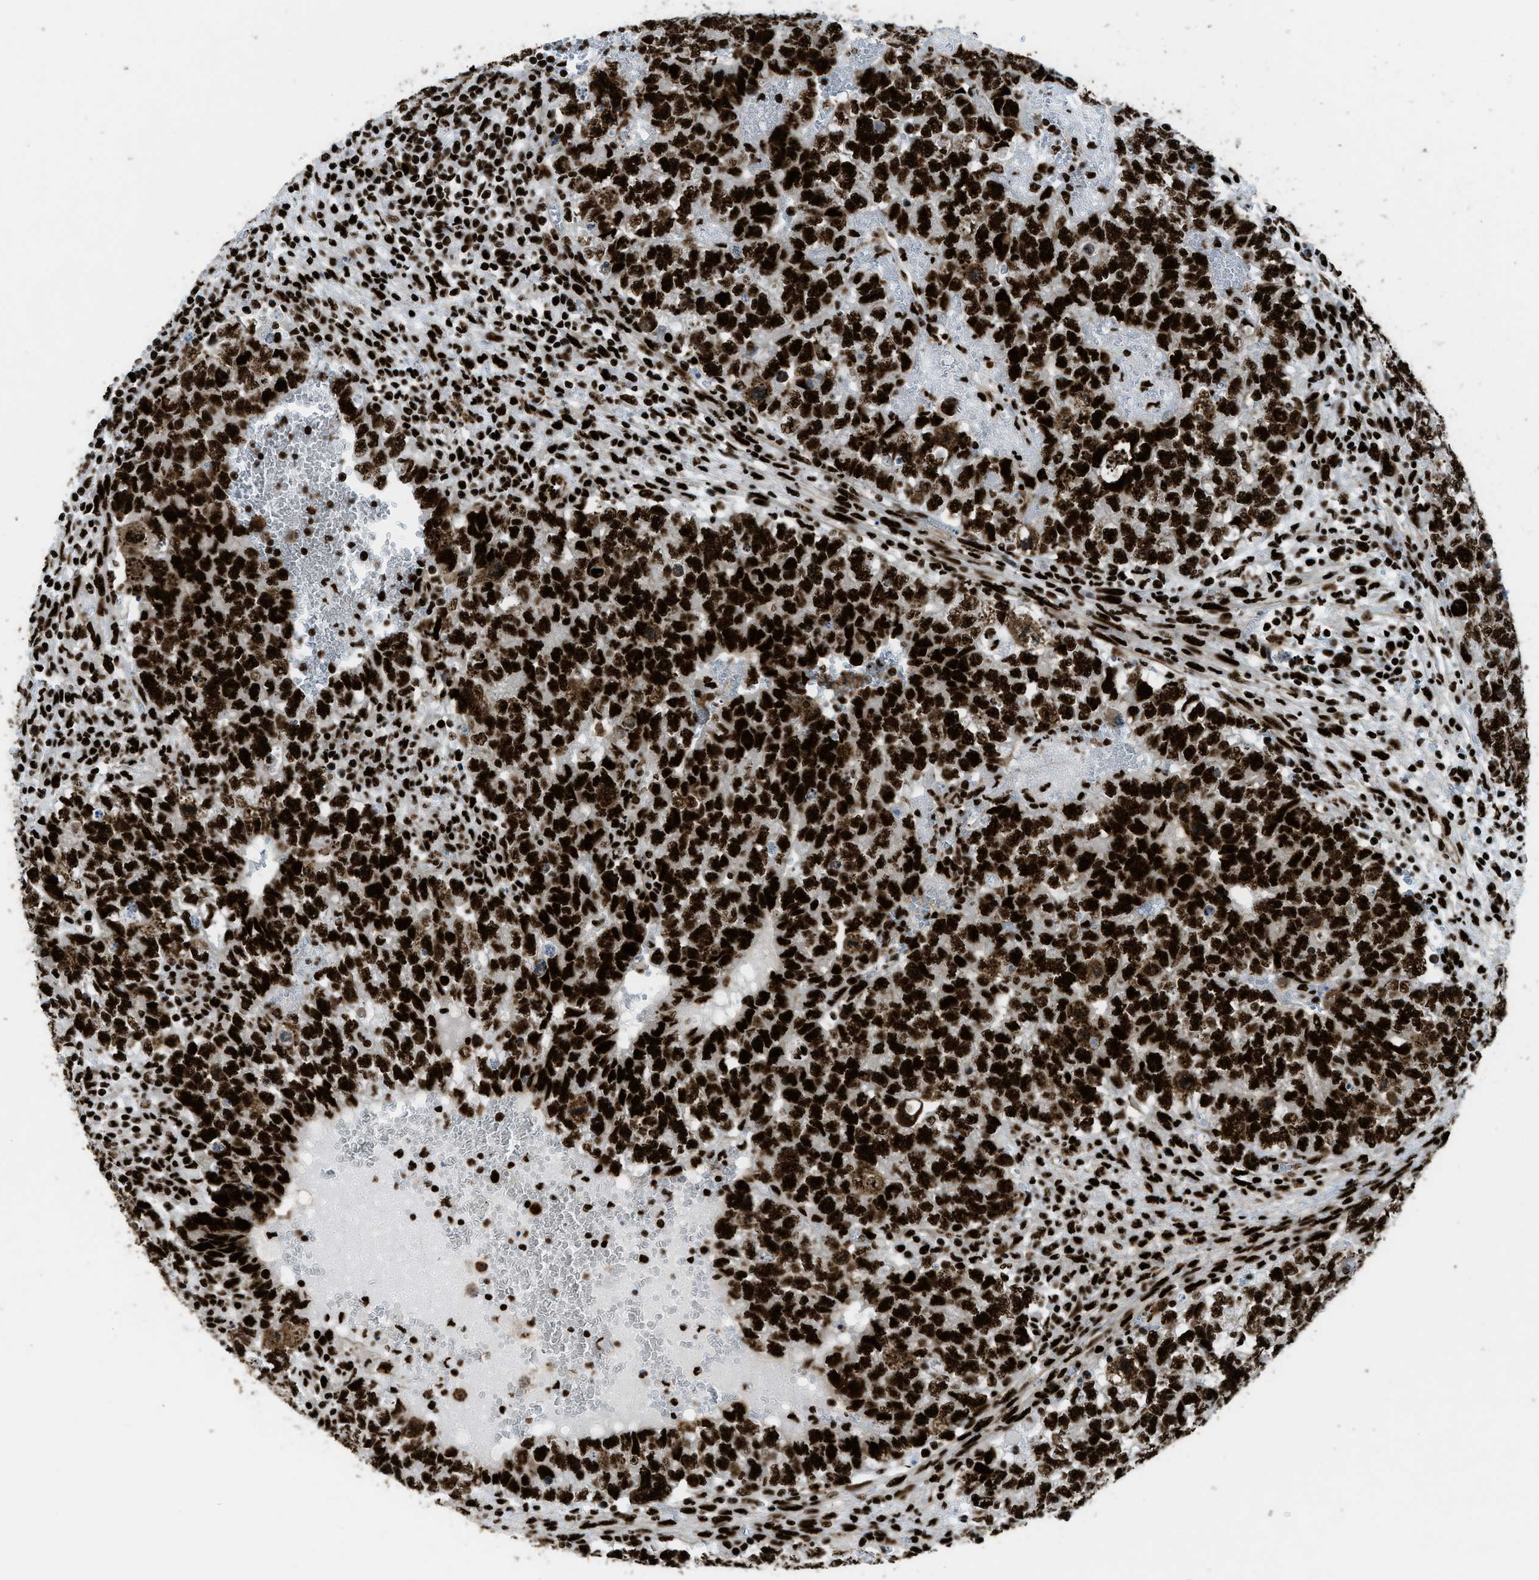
{"staining": {"intensity": "strong", "quantity": ">75%", "location": "nuclear"}, "tissue": "testis cancer", "cell_type": "Tumor cells", "image_type": "cancer", "snomed": [{"axis": "morphology", "description": "Seminoma, NOS"}, {"axis": "morphology", "description": "Carcinoma, Embryonal, NOS"}, {"axis": "topography", "description": "Testis"}], "caption": "IHC histopathology image of neoplastic tissue: testis cancer stained using immunohistochemistry demonstrates high levels of strong protein expression localized specifically in the nuclear of tumor cells, appearing as a nuclear brown color.", "gene": "ZNF207", "patient": {"sex": "male", "age": 38}}